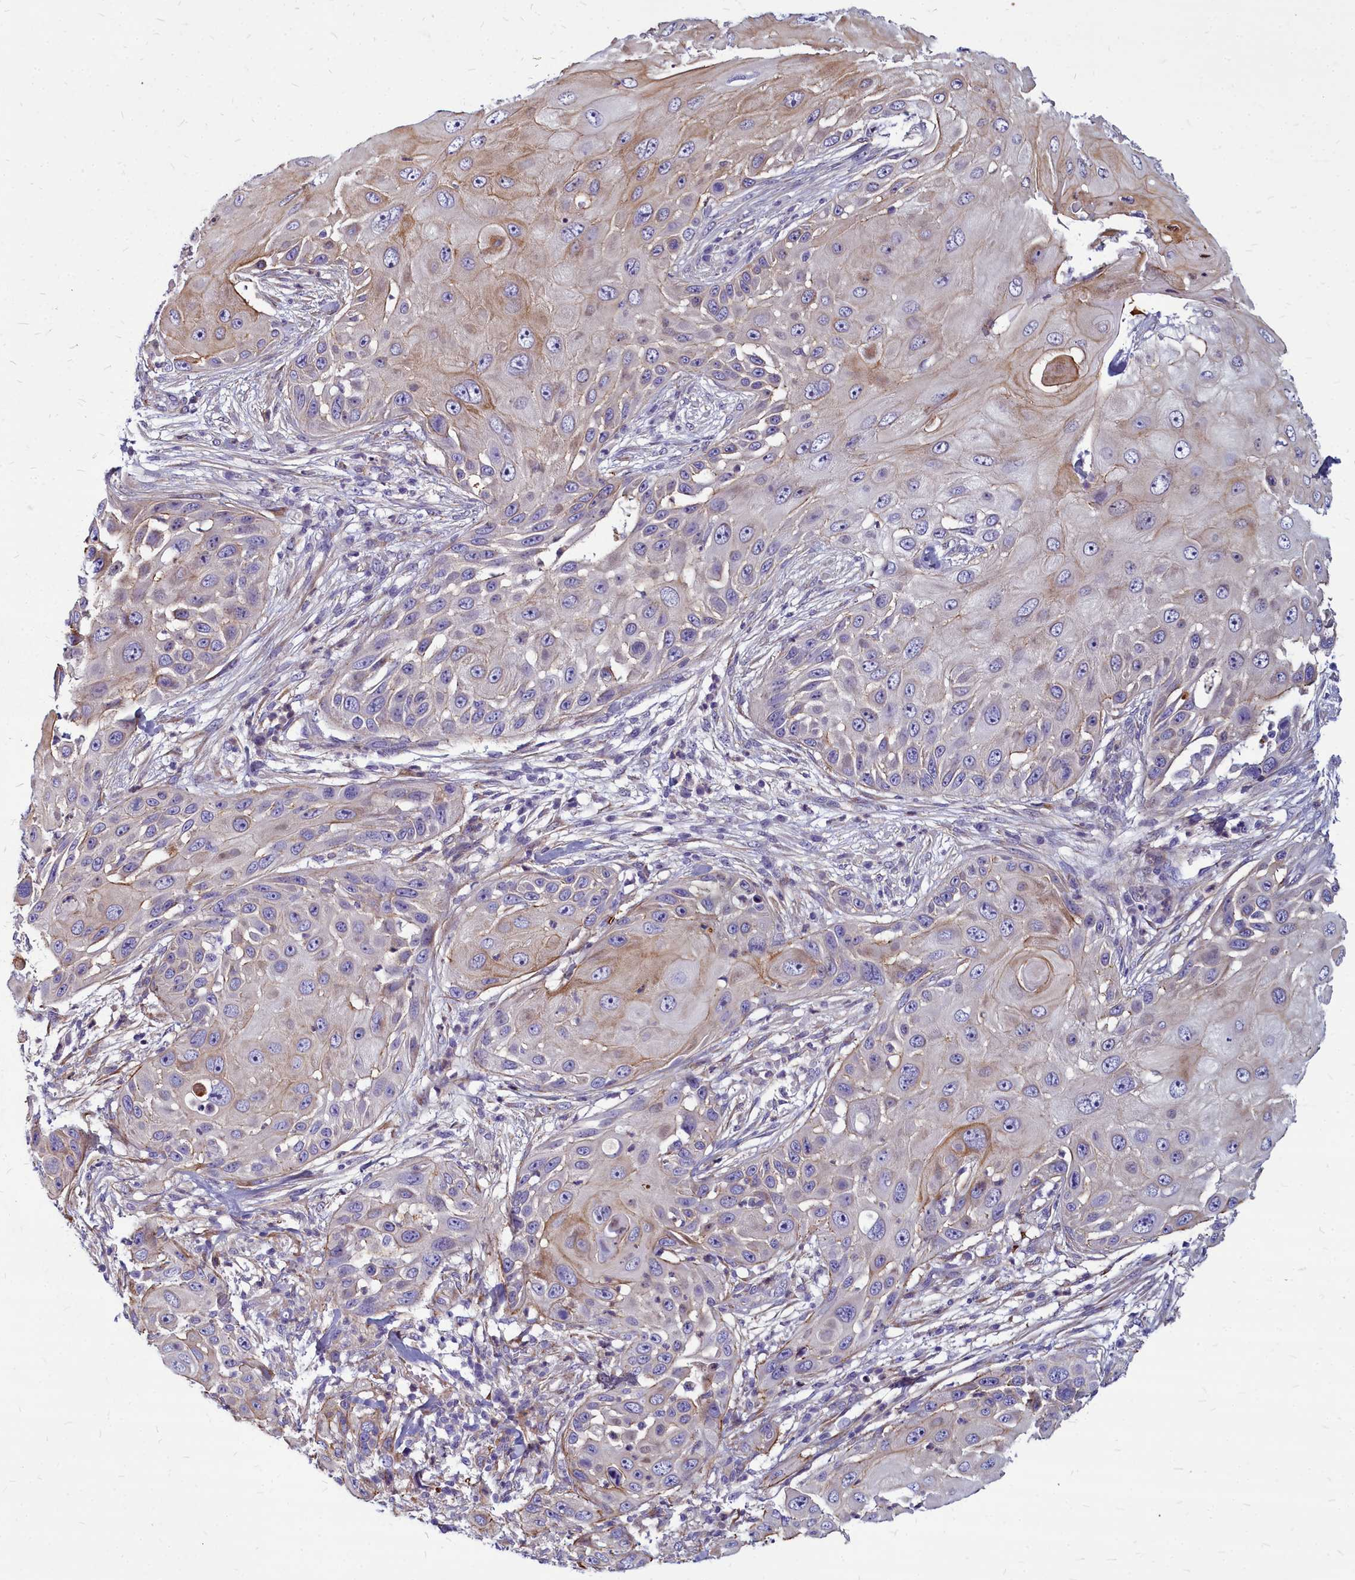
{"staining": {"intensity": "moderate", "quantity": "<25%", "location": "cytoplasmic/membranous"}, "tissue": "skin cancer", "cell_type": "Tumor cells", "image_type": "cancer", "snomed": [{"axis": "morphology", "description": "Squamous cell carcinoma, NOS"}, {"axis": "topography", "description": "Skin"}], "caption": "Skin cancer stained with DAB IHC displays low levels of moderate cytoplasmic/membranous positivity in approximately <25% of tumor cells.", "gene": "TTC5", "patient": {"sex": "female", "age": 44}}